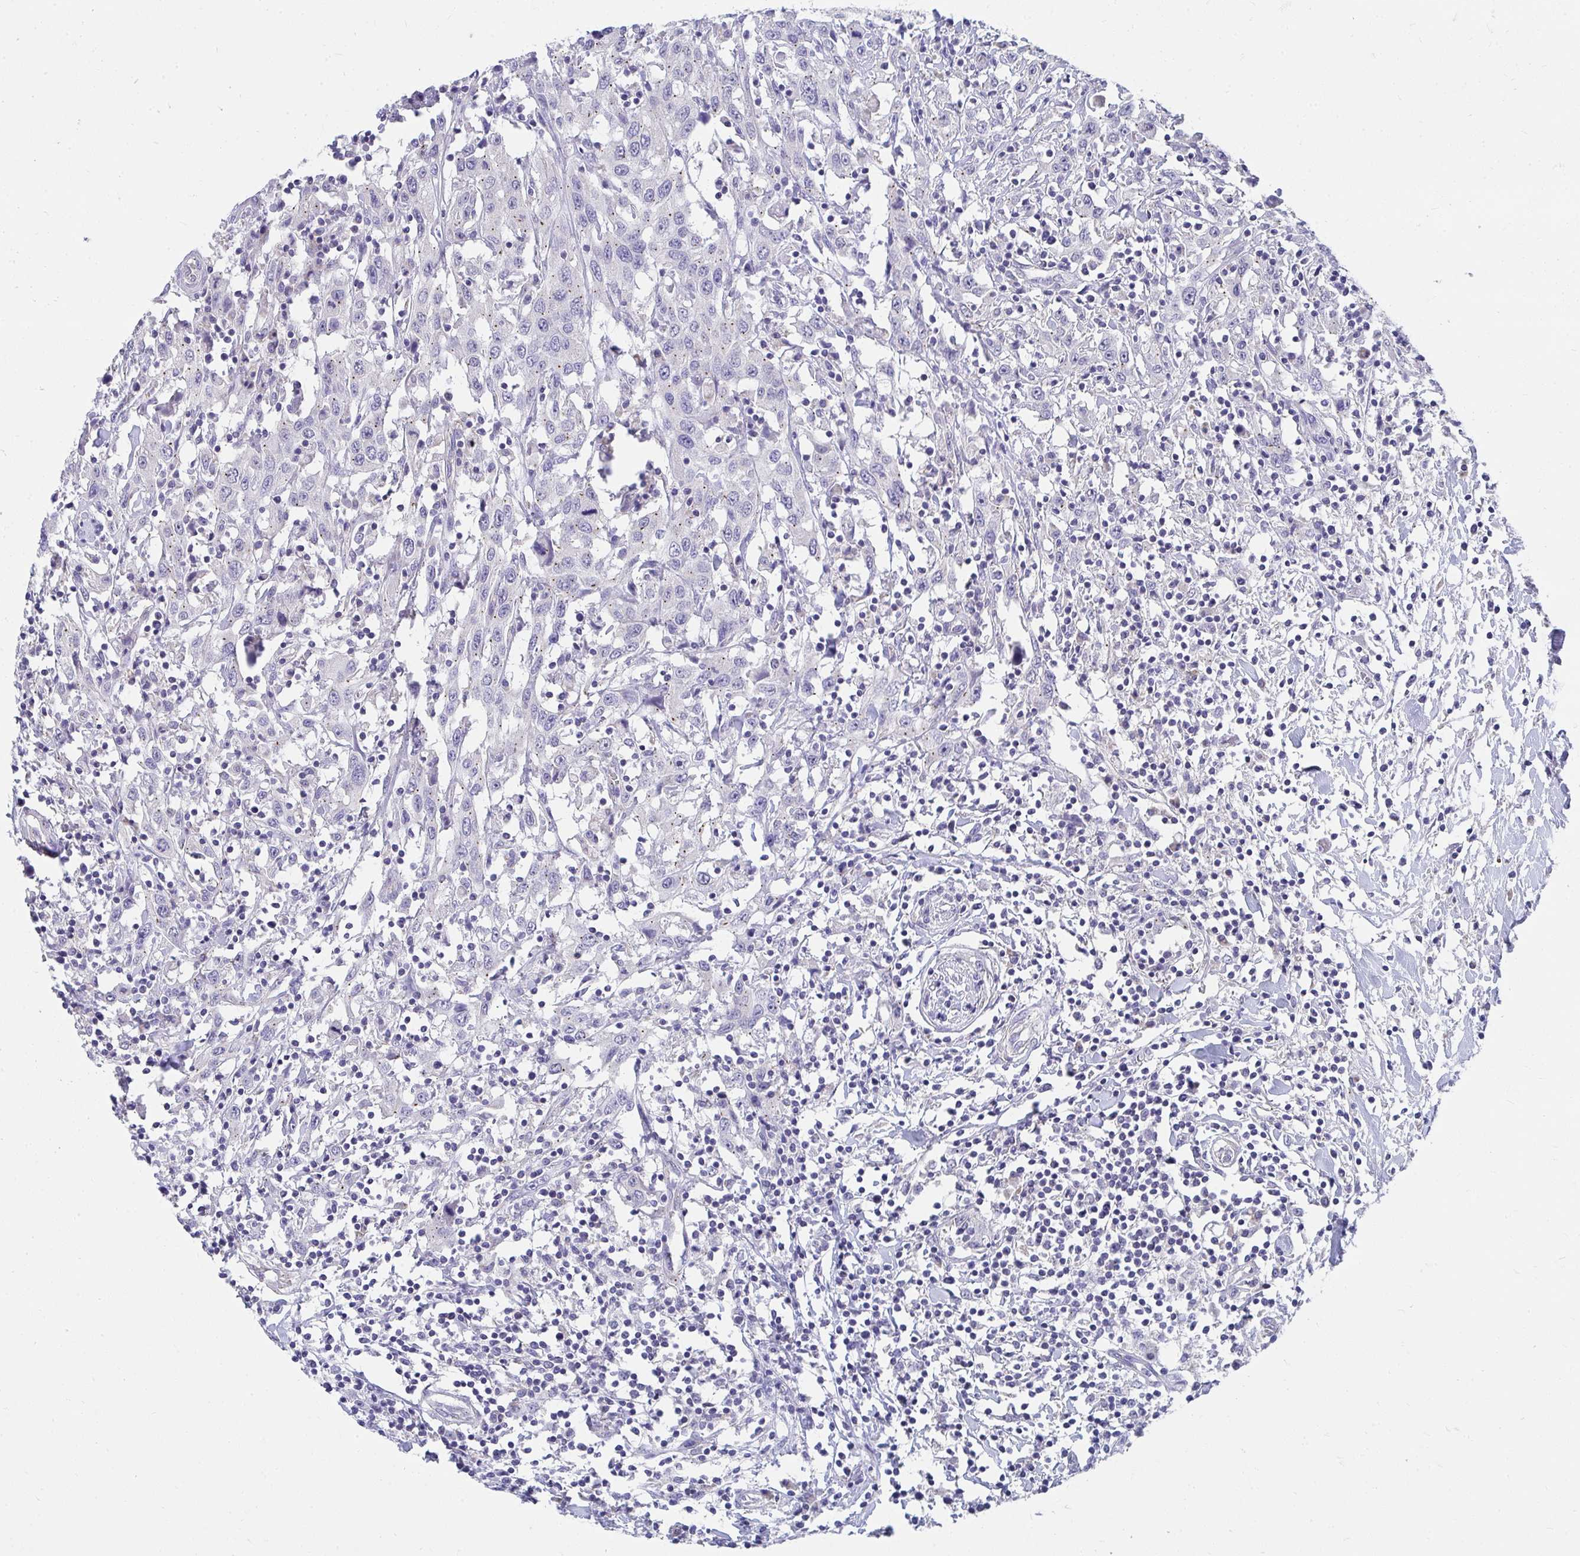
{"staining": {"intensity": "negative", "quantity": "none", "location": "none"}, "tissue": "urothelial cancer", "cell_type": "Tumor cells", "image_type": "cancer", "snomed": [{"axis": "morphology", "description": "Urothelial carcinoma, High grade"}, {"axis": "topography", "description": "Urinary bladder"}], "caption": "A histopathology image of human urothelial cancer is negative for staining in tumor cells.", "gene": "TMPRSS2", "patient": {"sex": "male", "age": 61}}